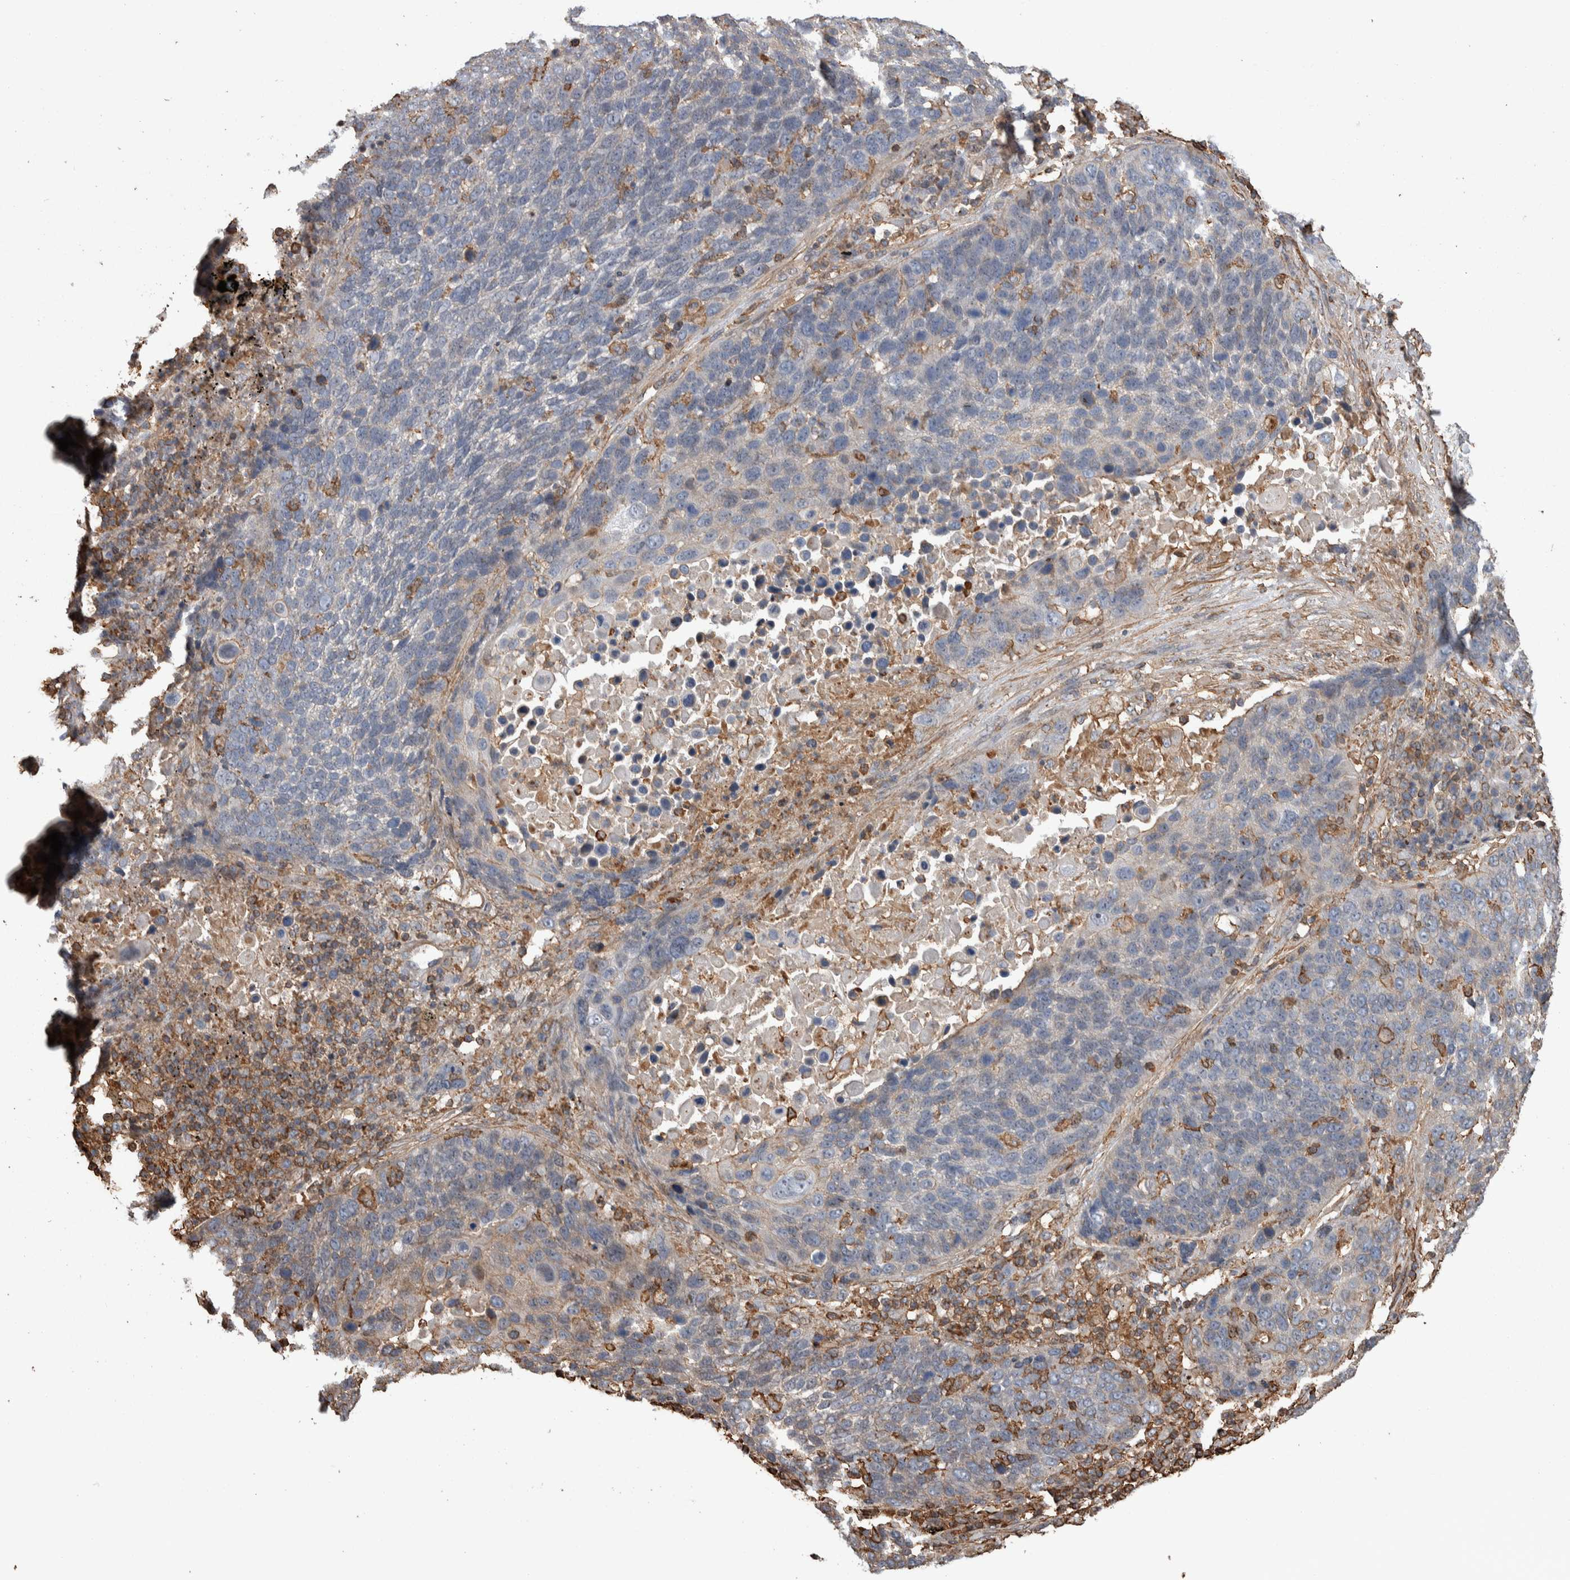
{"staining": {"intensity": "weak", "quantity": "<25%", "location": "cytoplasmic/membranous"}, "tissue": "lung cancer", "cell_type": "Tumor cells", "image_type": "cancer", "snomed": [{"axis": "morphology", "description": "Squamous cell carcinoma, NOS"}, {"axis": "topography", "description": "Lung"}], "caption": "The micrograph displays no staining of tumor cells in lung squamous cell carcinoma.", "gene": "ENPP2", "patient": {"sex": "male", "age": 66}}